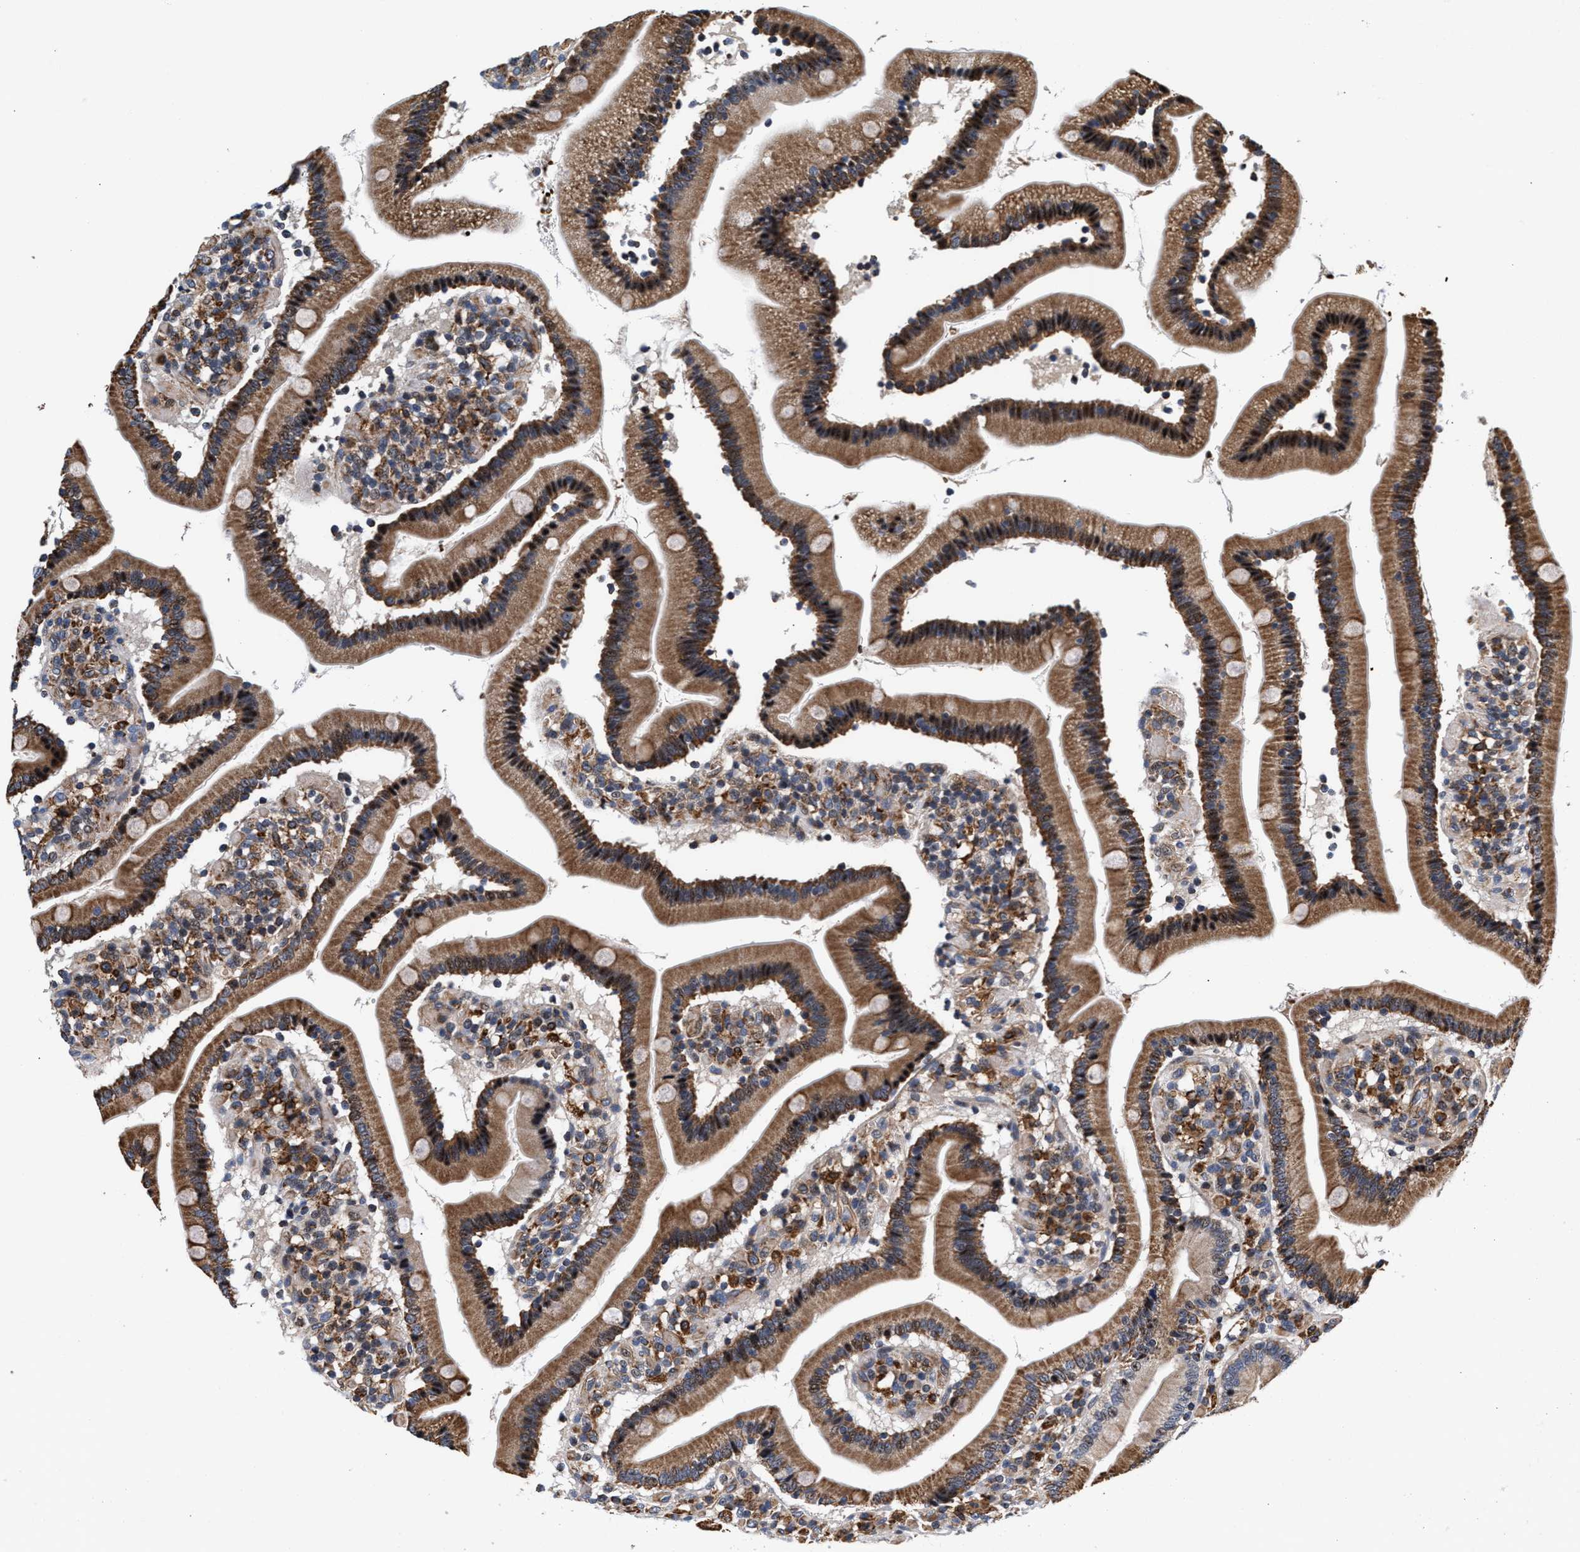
{"staining": {"intensity": "moderate", "quantity": ">75%", "location": "cytoplasmic/membranous"}, "tissue": "duodenum", "cell_type": "Glandular cells", "image_type": "normal", "snomed": [{"axis": "morphology", "description": "Normal tissue, NOS"}, {"axis": "topography", "description": "Duodenum"}], "caption": "This photomicrograph shows IHC staining of normal duodenum, with medium moderate cytoplasmic/membranous staining in about >75% of glandular cells.", "gene": "SGK1", "patient": {"sex": "male", "age": 66}}